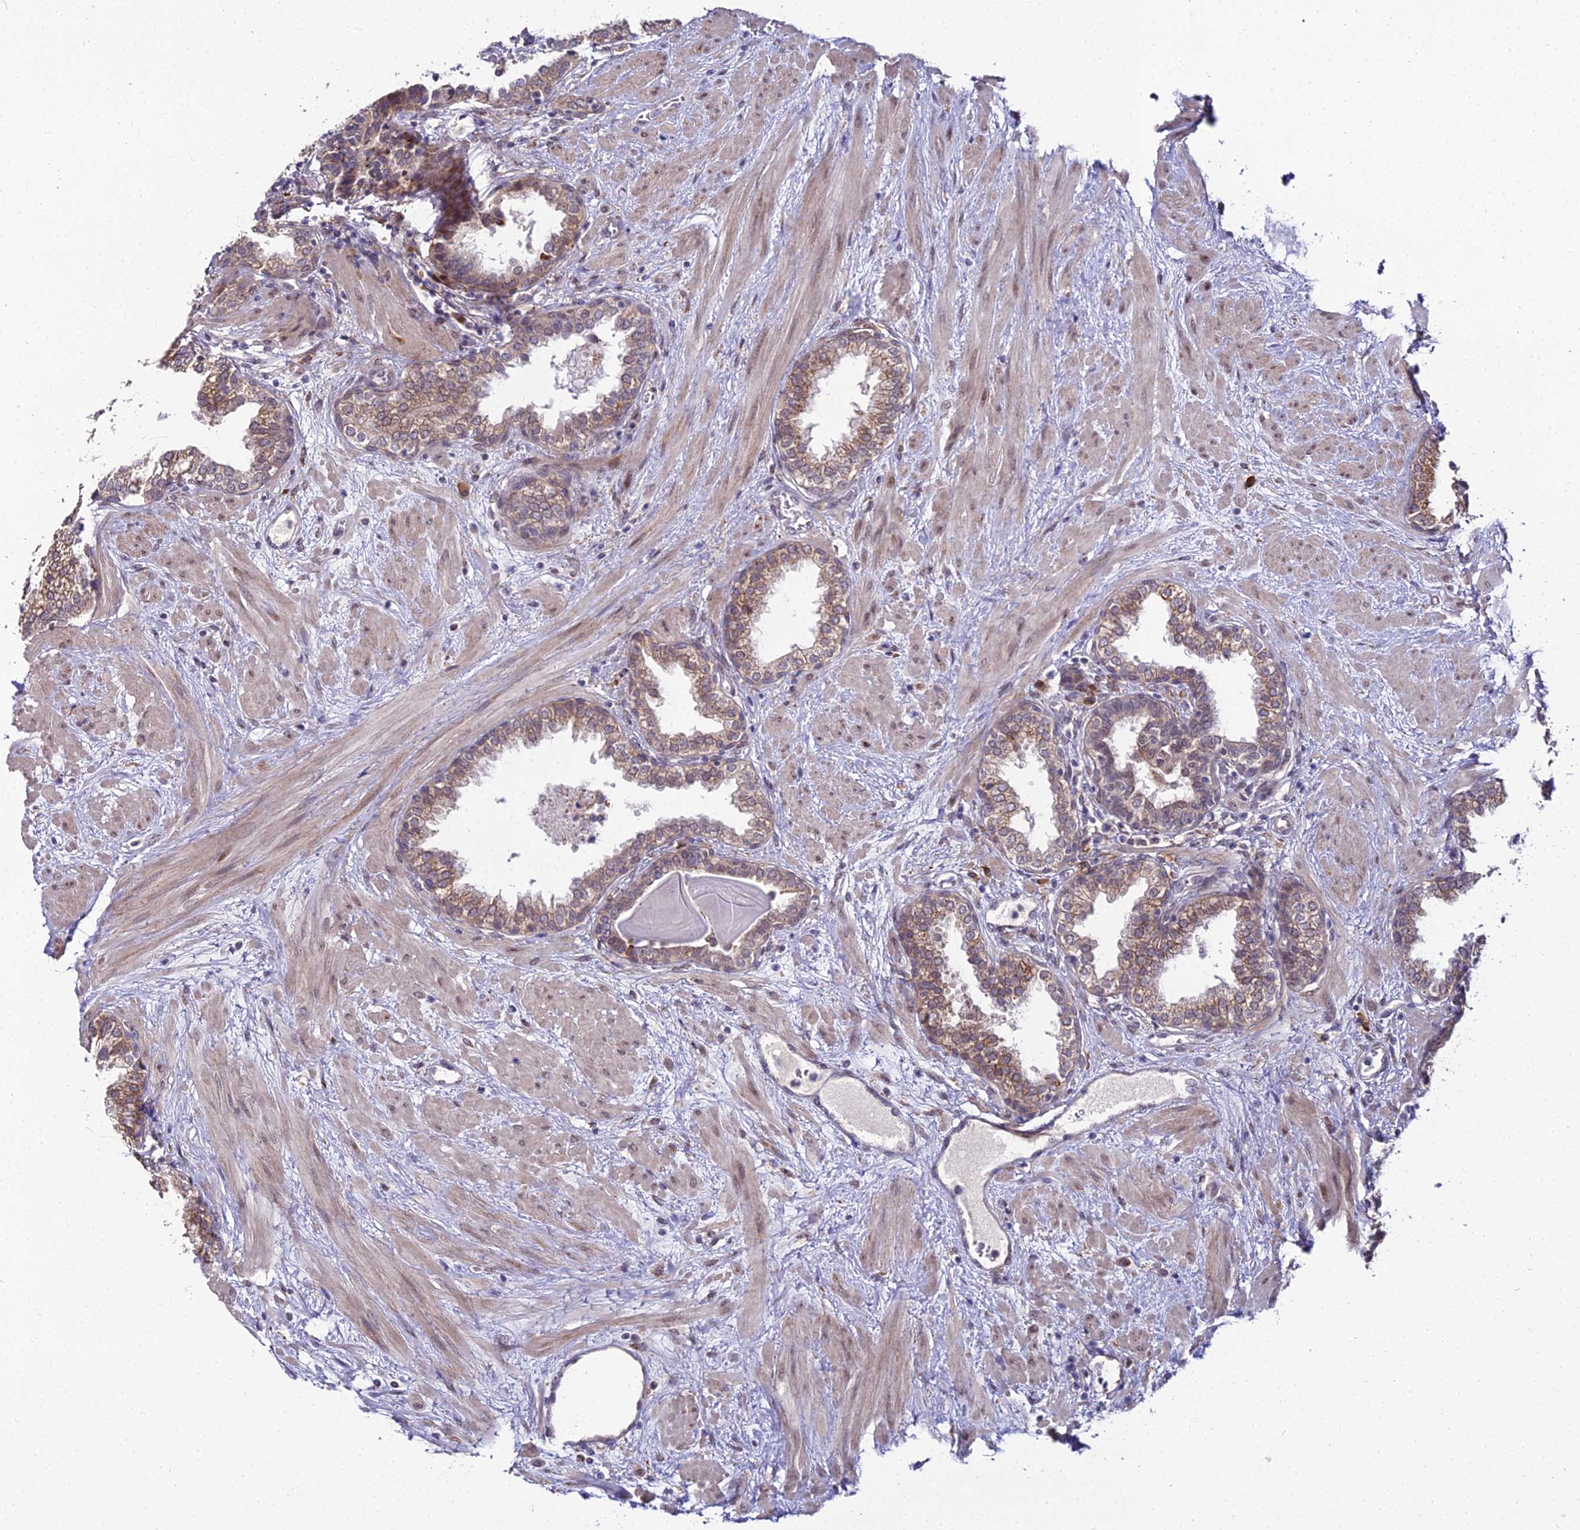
{"staining": {"intensity": "moderate", "quantity": ">75%", "location": "cytoplasmic/membranous"}, "tissue": "prostate", "cell_type": "Glandular cells", "image_type": "normal", "snomed": [{"axis": "morphology", "description": "Normal tissue, NOS"}, {"axis": "topography", "description": "Prostate"}], "caption": "Immunohistochemistry image of benign prostate: human prostate stained using immunohistochemistry reveals medium levels of moderate protein expression localized specifically in the cytoplasmic/membranous of glandular cells, appearing as a cytoplasmic/membranous brown color.", "gene": "TROAP", "patient": {"sex": "male", "age": 51}}